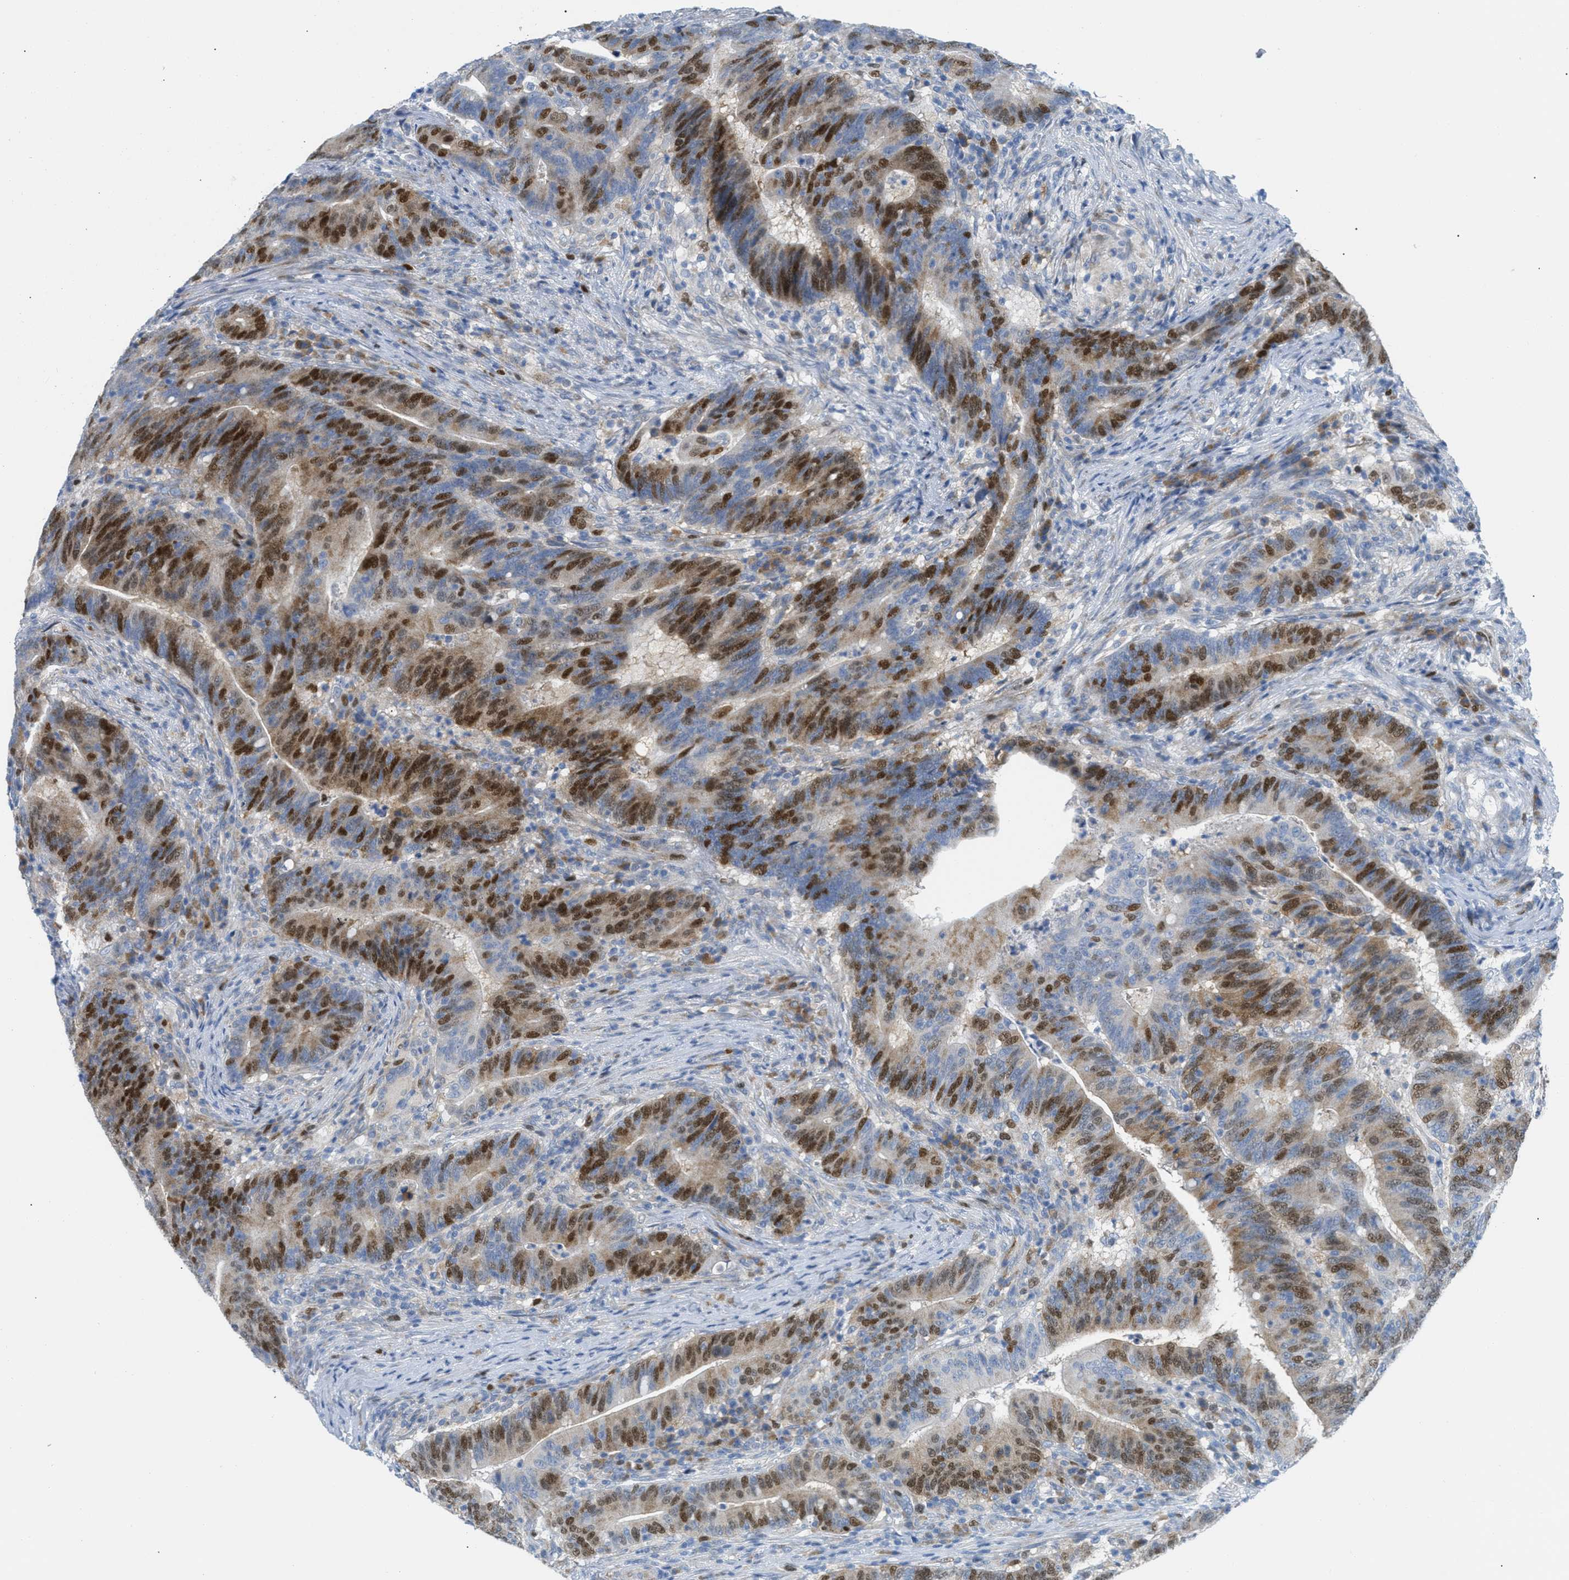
{"staining": {"intensity": "strong", "quantity": "25%-75%", "location": "cytoplasmic/membranous,nuclear"}, "tissue": "colorectal cancer", "cell_type": "Tumor cells", "image_type": "cancer", "snomed": [{"axis": "morphology", "description": "Normal tissue, NOS"}, {"axis": "morphology", "description": "Adenocarcinoma, NOS"}, {"axis": "topography", "description": "Colon"}], "caption": "Immunohistochemical staining of human colorectal adenocarcinoma displays strong cytoplasmic/membranous and nuclear protein expression in about 25%-75% of tumor cells.", "gene": "ORC6", "patient": {"sex": "female", "age": 66}}